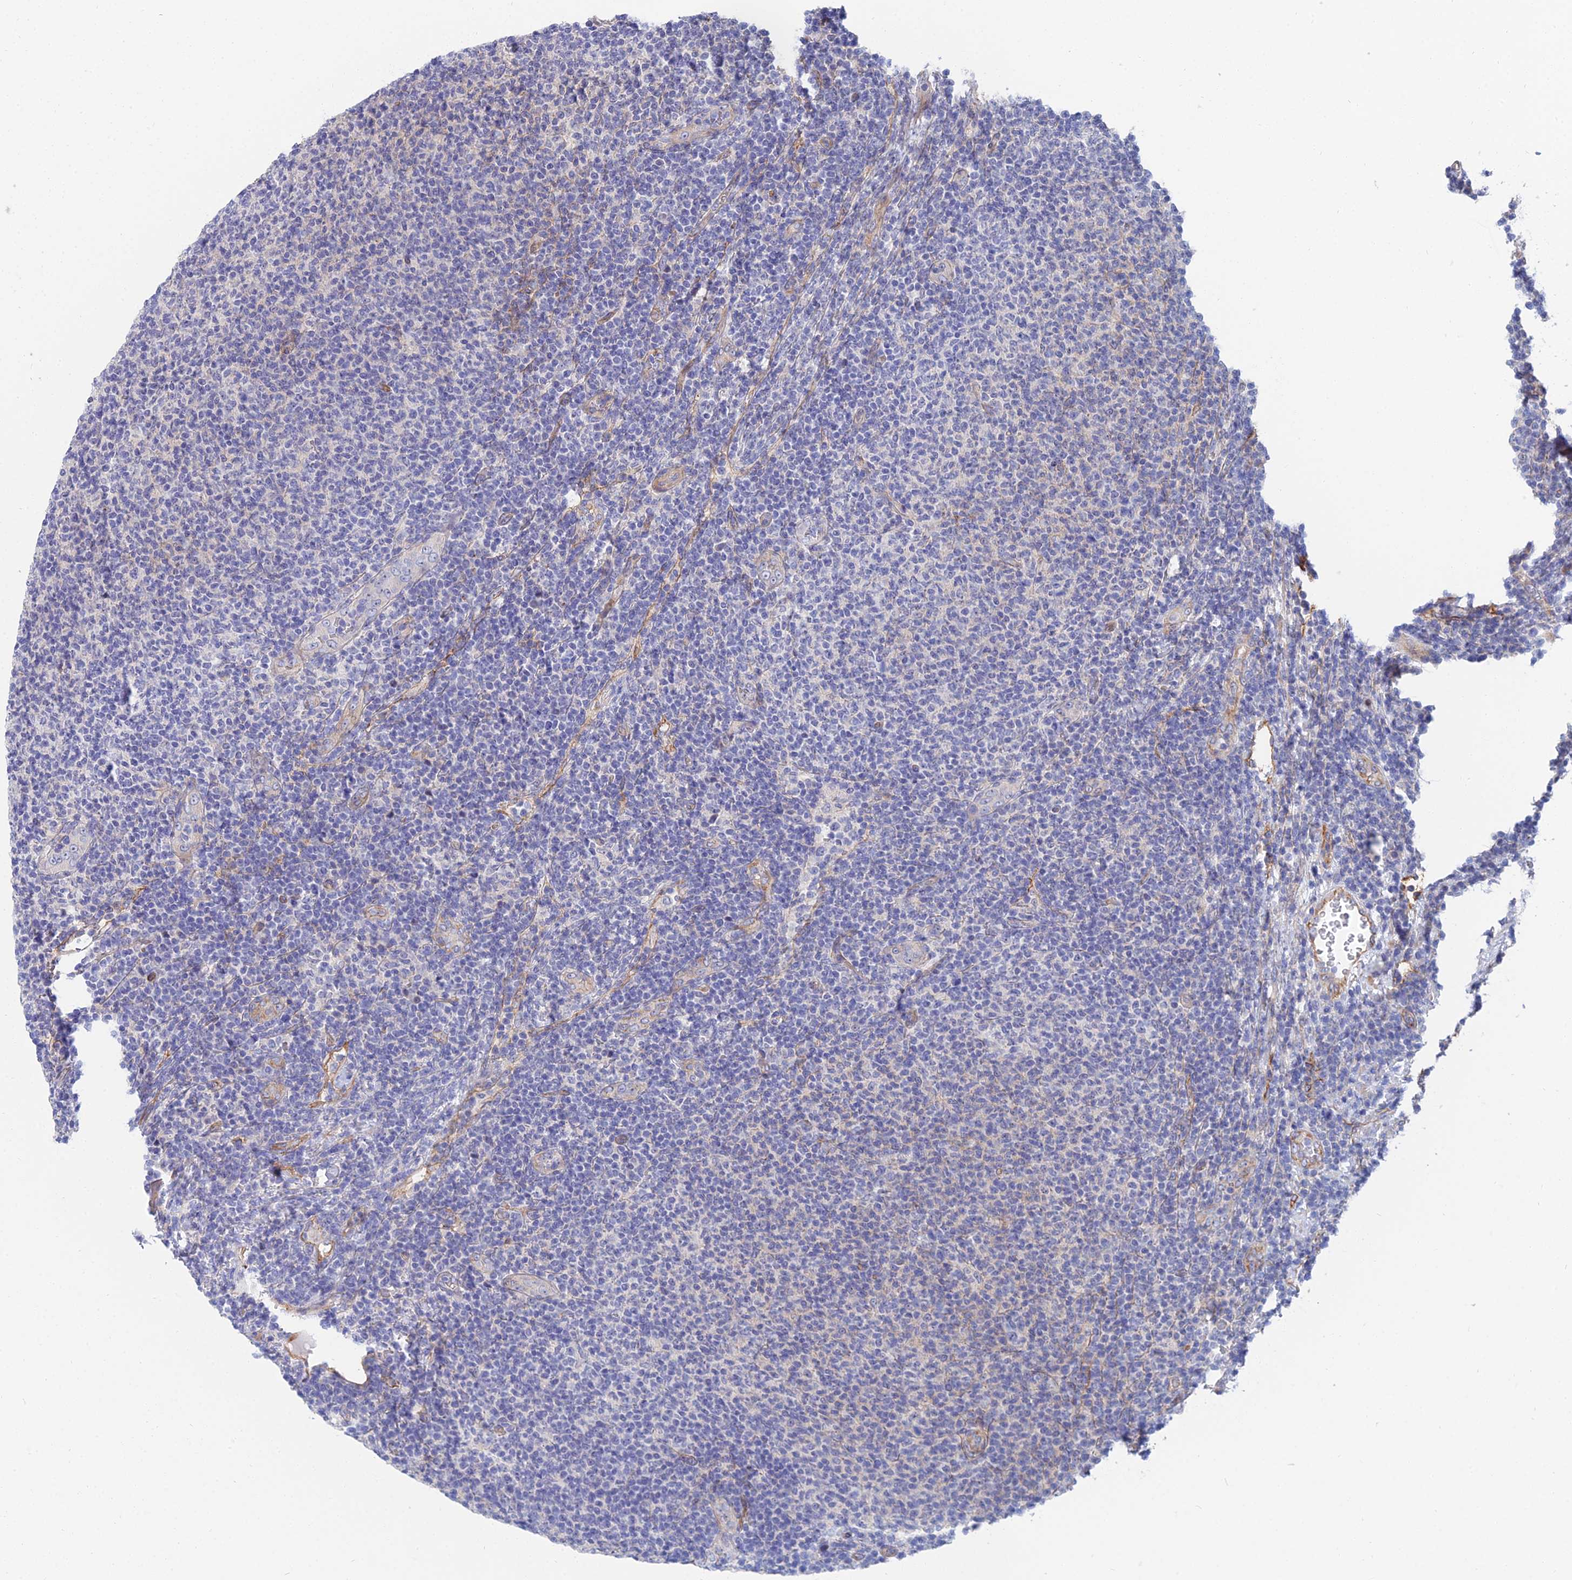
{"staining": {"intensity": "negative", "quantity": "none", "location": "none"}, "tissue": "lymphoma", "cell_type": "Tumor cells", "image_type": "cancer", "snomed": [{"axis": "morphology", "description": "Malignant lymphoma, non-Hodgkin's type, Low grade"}, {"axis": "topography", "description": "Lymph node"}], "caption": "Tumor cells are negative for protein expression in human lymphoma.", "gene": "TRIM43B", "patient": {"sex": "male", "age": 66}}